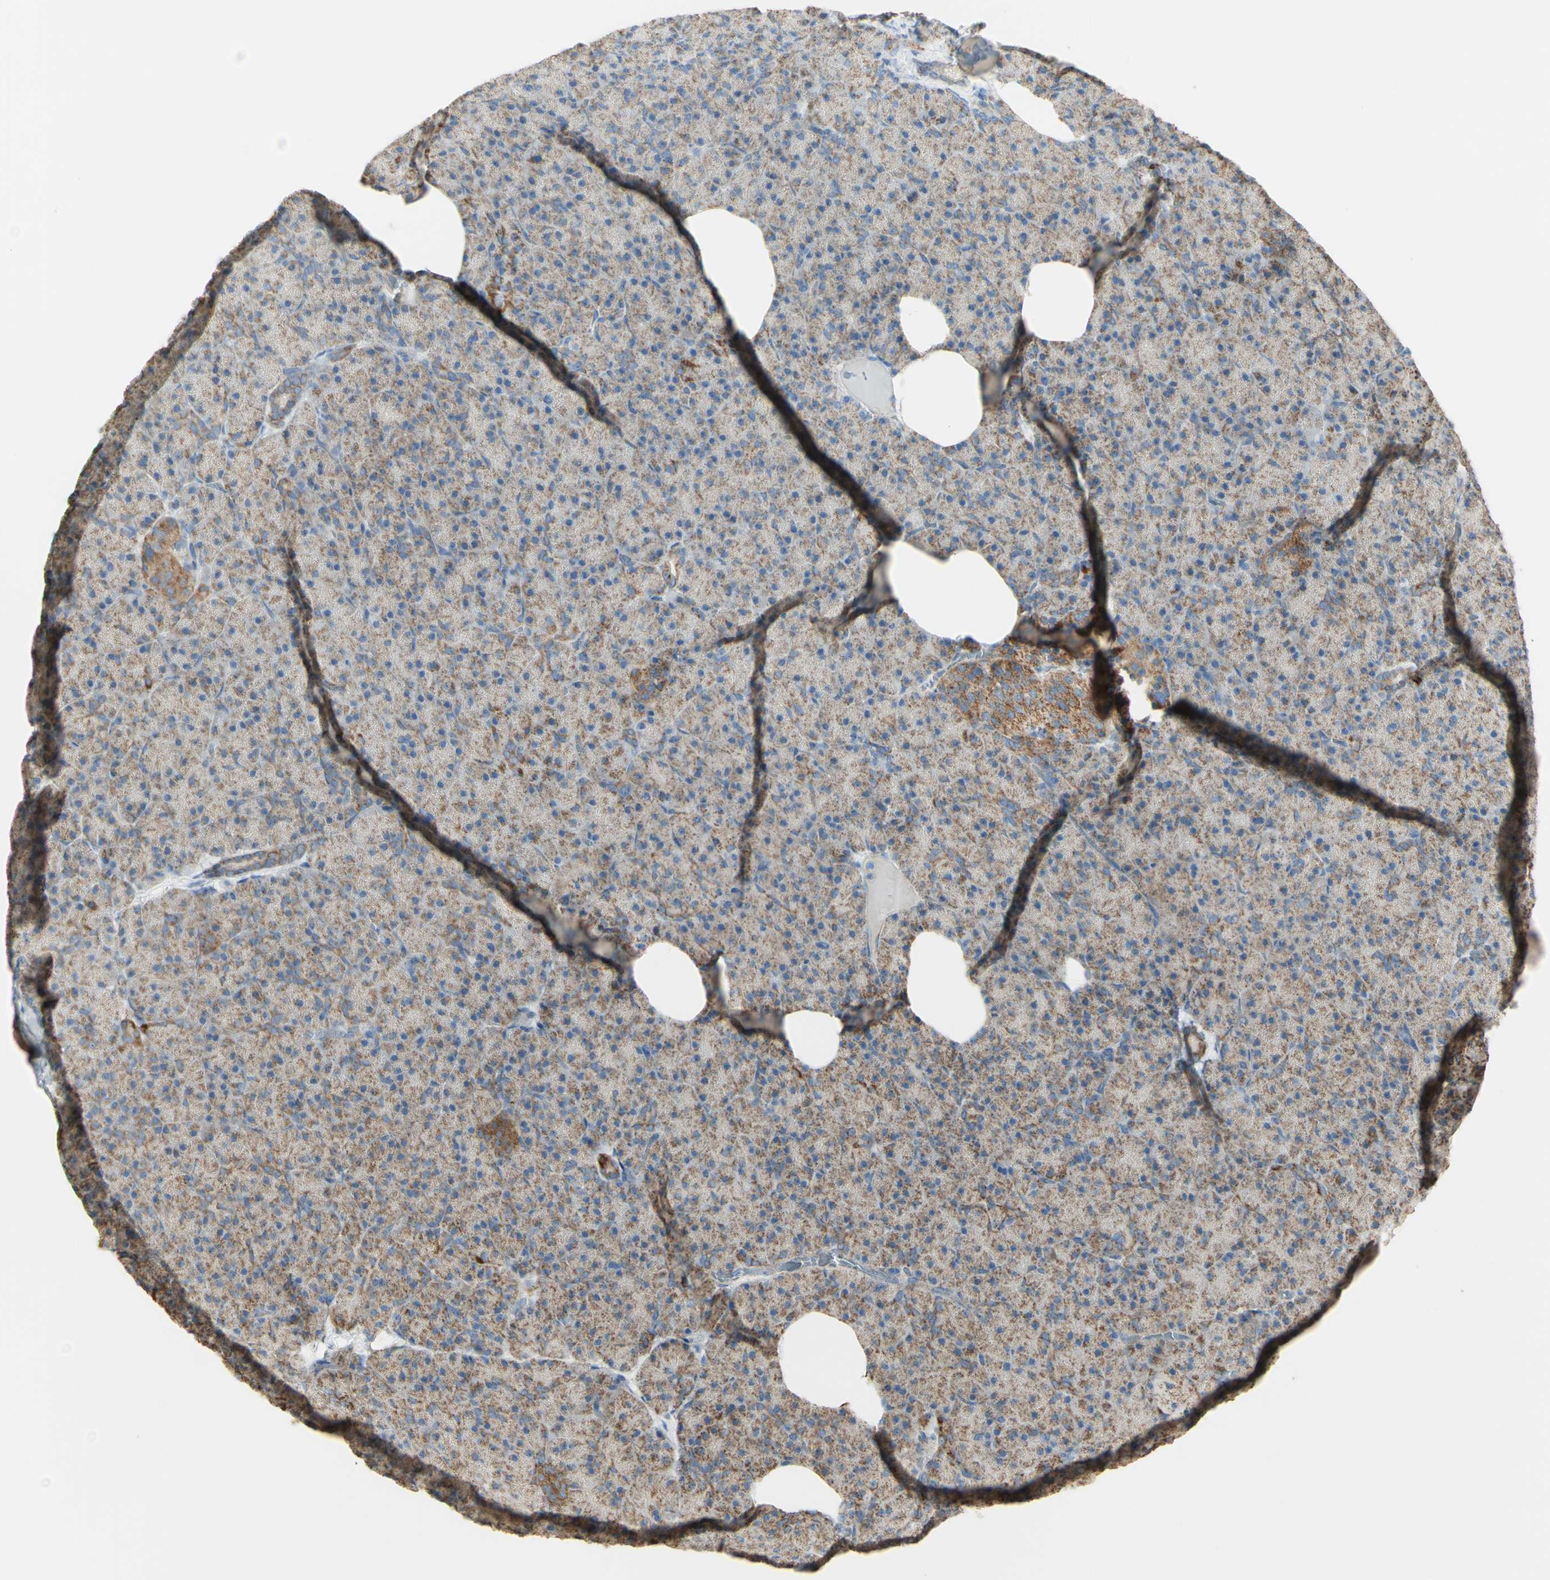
{"staining": {"intensity": "moderate", "quantity": ">75%", "location": "cytoplasmic/membranous"}, "tissue": "pancreas", "cell_type": "Exocrine glandular cells", "image_type": "normal", "snomed": [{"axis": "morphology", "description": "Normal tissue, NOS"}, {"axis": "topography", "description": "Pancreas"}], "caption": "The immunohistochemical stain shows moderate cytoplasmic/membranous staining in exocrine glandular cells of normal pancreas. (DAB (3,3'-diaminobenzidine) = brown stain, brightfield microscopy at high magnification).", "gene": "LETM1", "patient": {"sex": "female", "age": 35}}